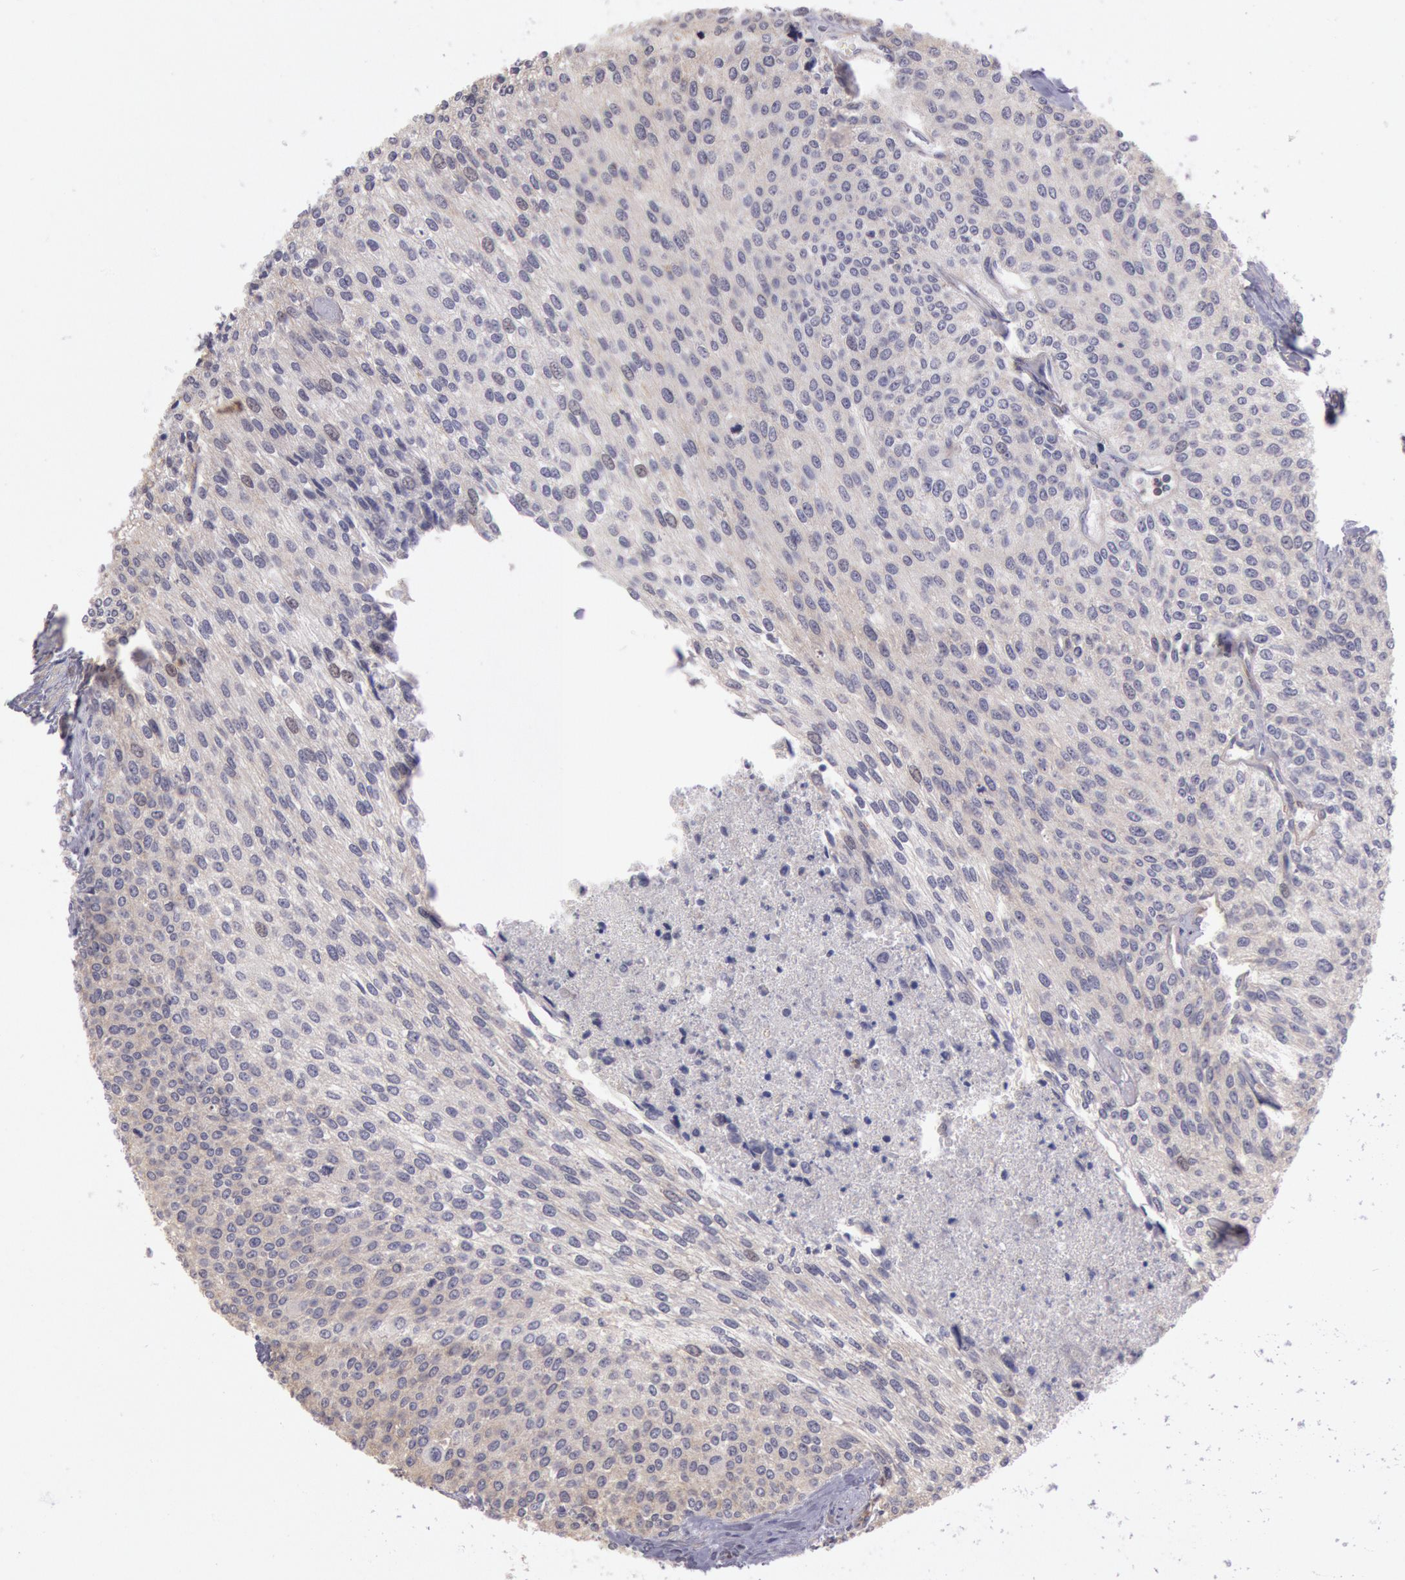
{"staining": {"intensity": "weak", "quantity": ">75%", "location": "cytoplasmic/membranous"}, "tissue": "urothelial cancer", "cell_type": "Tumor cells", "image_type": "cancer", "snomed": [{"axis": "morphology", "description": "Urothelial carcinoma, Low grade"}, {"axis": "topography", "description": "Urinary bladder"}], "caption": "Protein staining demonstrates weak cytoplasmic/membranous expression in approximately >75% of tumor cells in urothelial cancer.", "gene": "NMT2", "patient": {"sex": "female", "age": 73}}